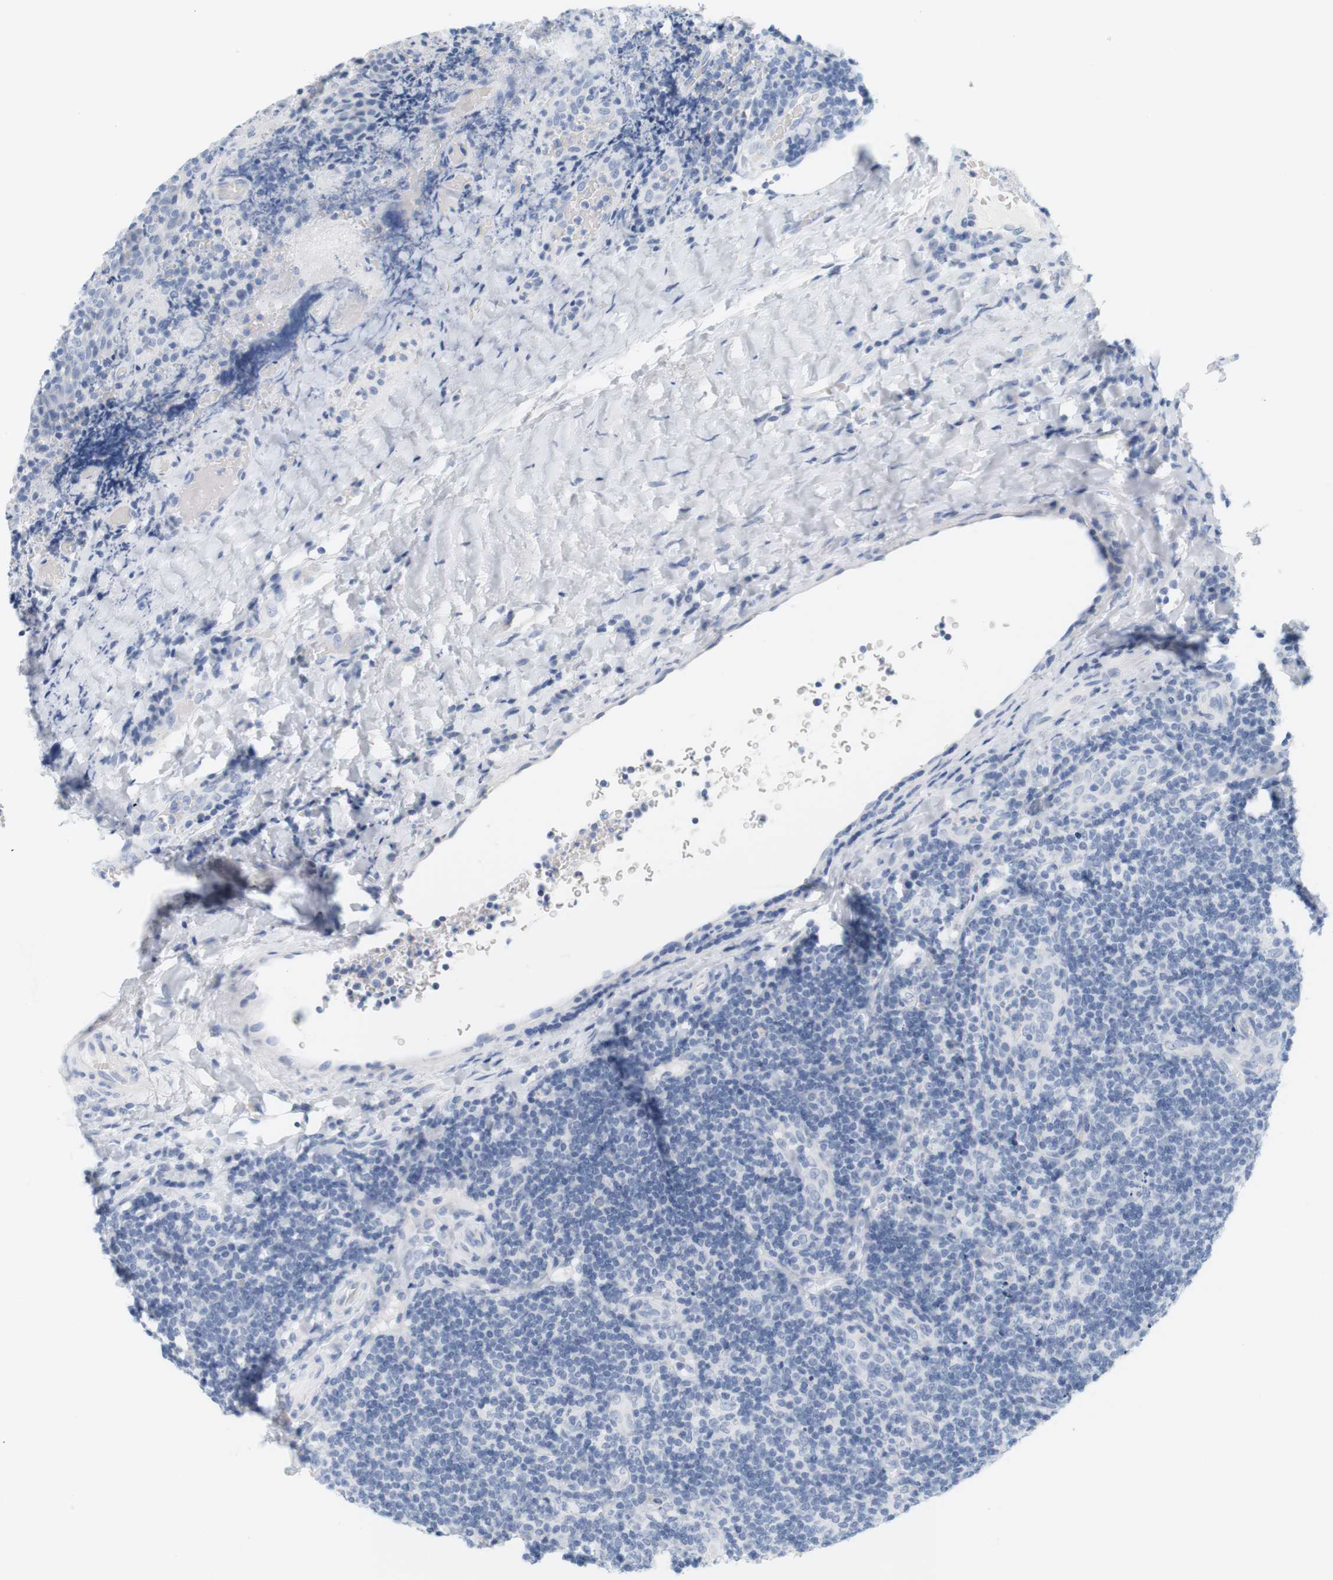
{"staining": {"intensity": "negative", "quantity": "none", "location": "none"}, "tissue": "tonsil", "cell_type": "Germinal center cells", "image_type": "normal", "snomed": [{"axis": "morphology", "description": "Normal tissue, NOS"}, {"axis": "topography", "description": "Tonsil"}], "caption": "Immunohistochemistry photomicrograph of normal tonsil: tonsil stained with DAB (3,3'-diaminobenzidine) displays no significant protein positivity in germinal center cells. (Brightfield microscopy of DAB (3,3'-diaminobenzidine) immunohistochemistry at high magnification).", "gene": "OPRM1", "patient": {"sex": "male", "age": 17}}